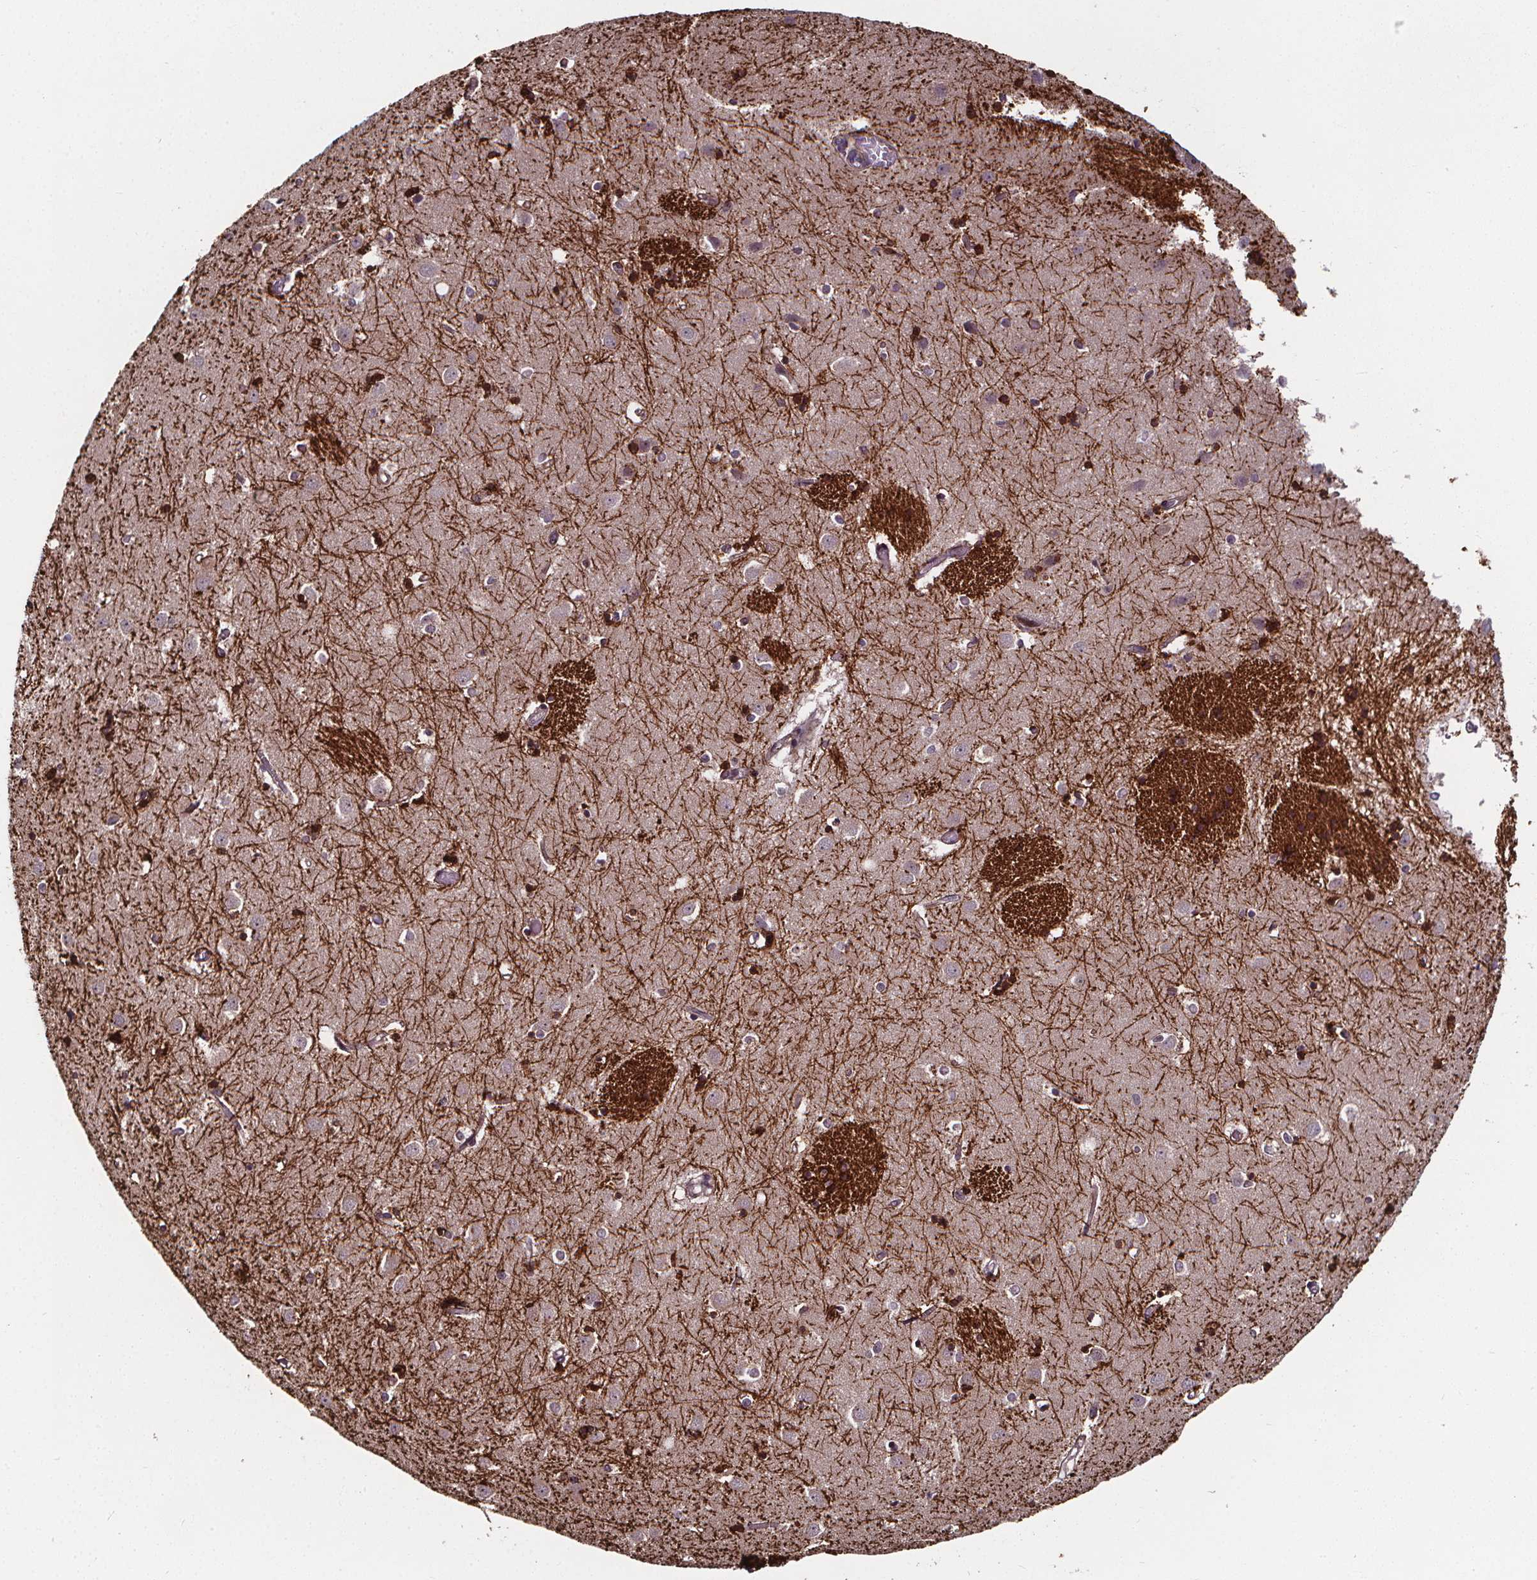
{"staining": {"intensity": "strong", "quantity": "<25%", "location": "cytoplasmic/membranous,nuclear"}, "tissue": "caudate", "cell_type": "Glial cells", "image_type": "normal", "snomed": [{"axis": "morphology", "description": "Normal tissue, NOS"}, {"axis": "topography", "description": "Lateral ventricle wall"}], "caption": "About <25% of glial cells in unremarkable human caudate display strong cytoplasmic/membranous,nuclear protein positivity as visualized by brown immunohistochemical staining.", "gene": "DDIT3", "patient": {"sex": "male", "age": 54}}